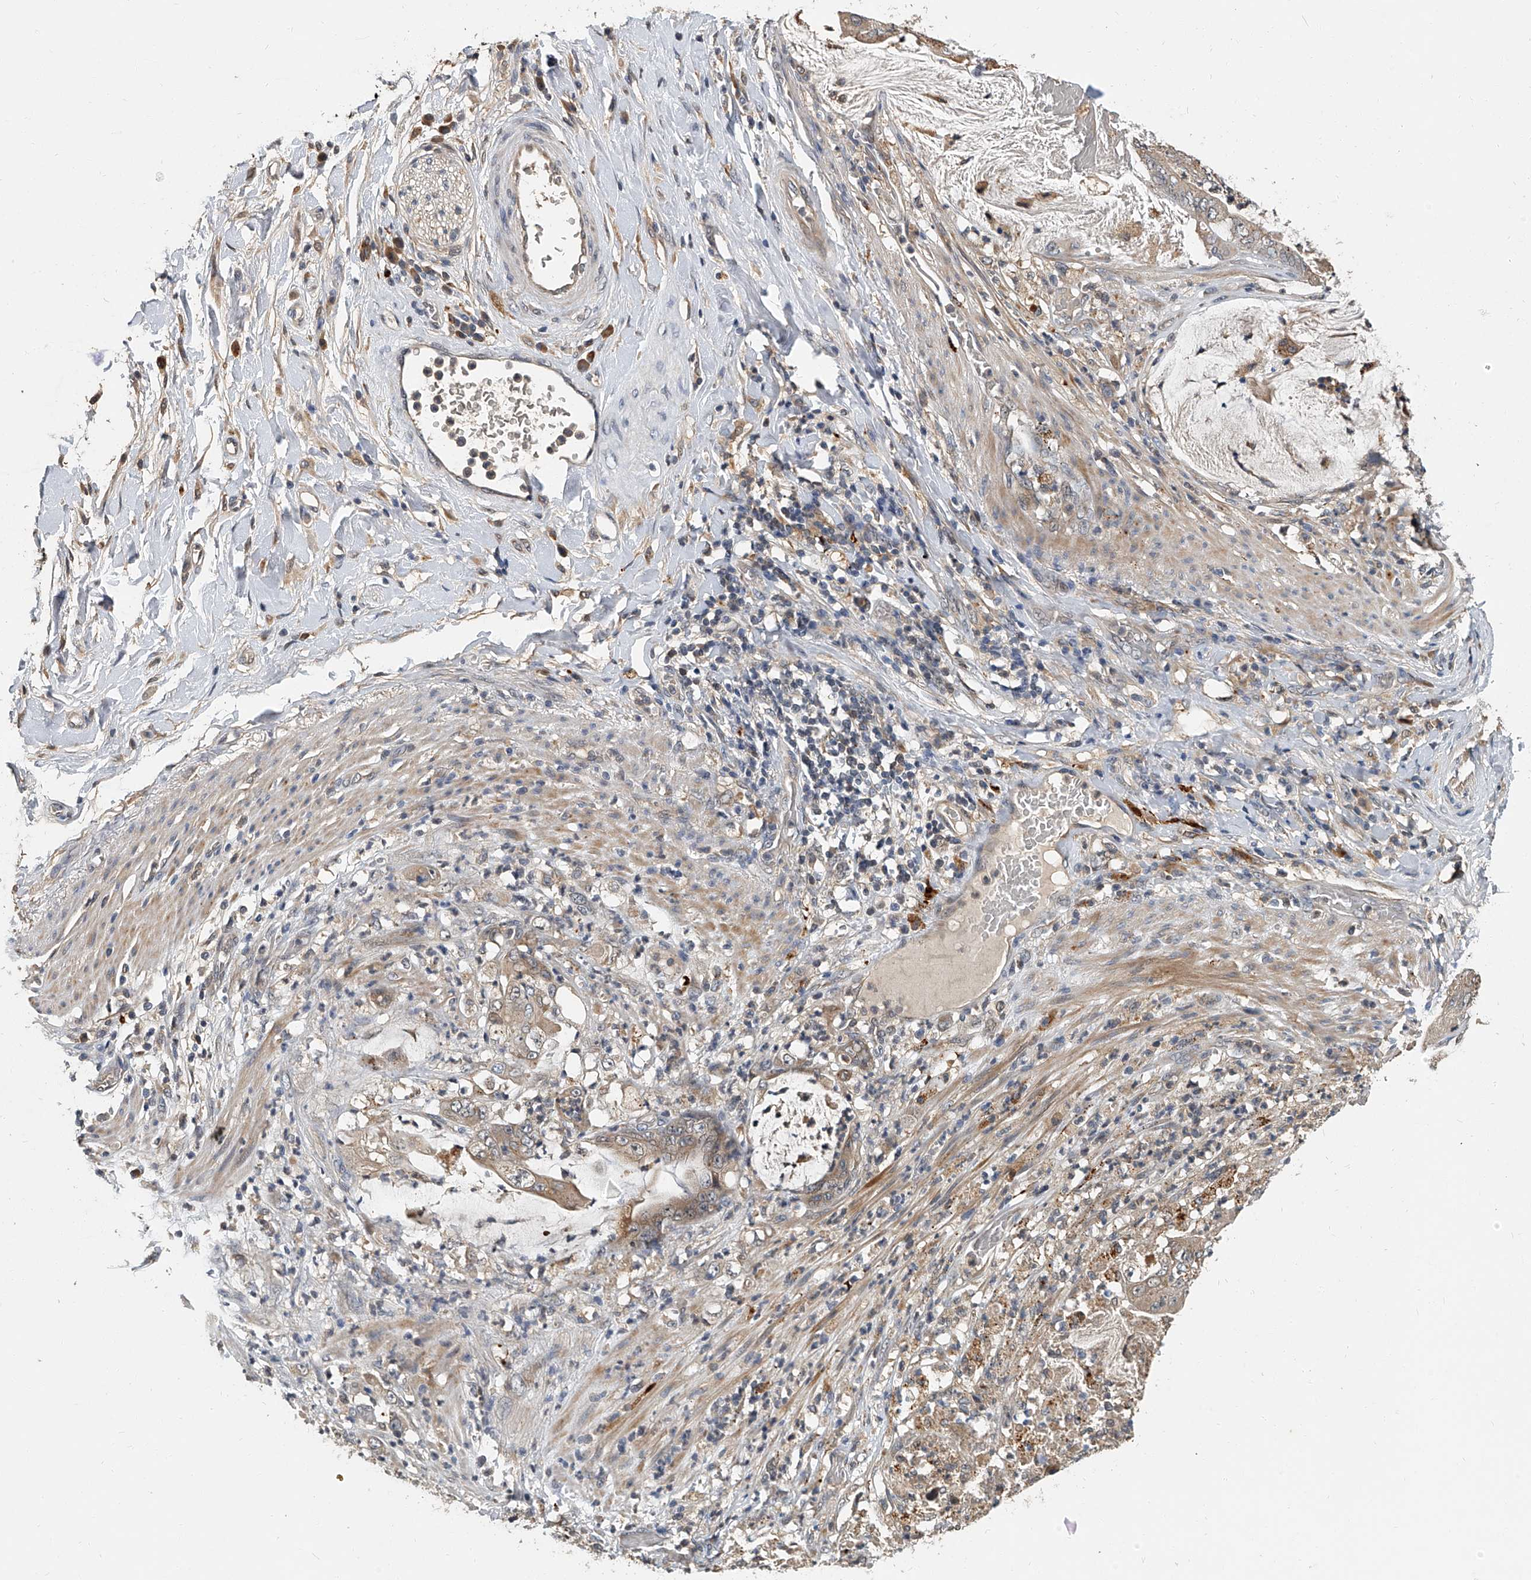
{"staining": {"intensity": "weak", "quantity": ">75%", "location": "cytoplasmic/membranous"}, "tissue": "stomach cancer", "cell_type": "Tumor cells", "image_type": "cancer", "snomed": [{"axis": "morphology", "description": "Adenocarcinoma, NOS"}, {"axis": "topography", "description": "Stomach"}], "caption": "Tumor cells exhibit low levels of weak cytoplasmic/membranous expression in approximately >75% of cells in human adenocarcinoma (stomach).", "gene": "JAG2", "patient": {"sex": "female", "age": 73}}